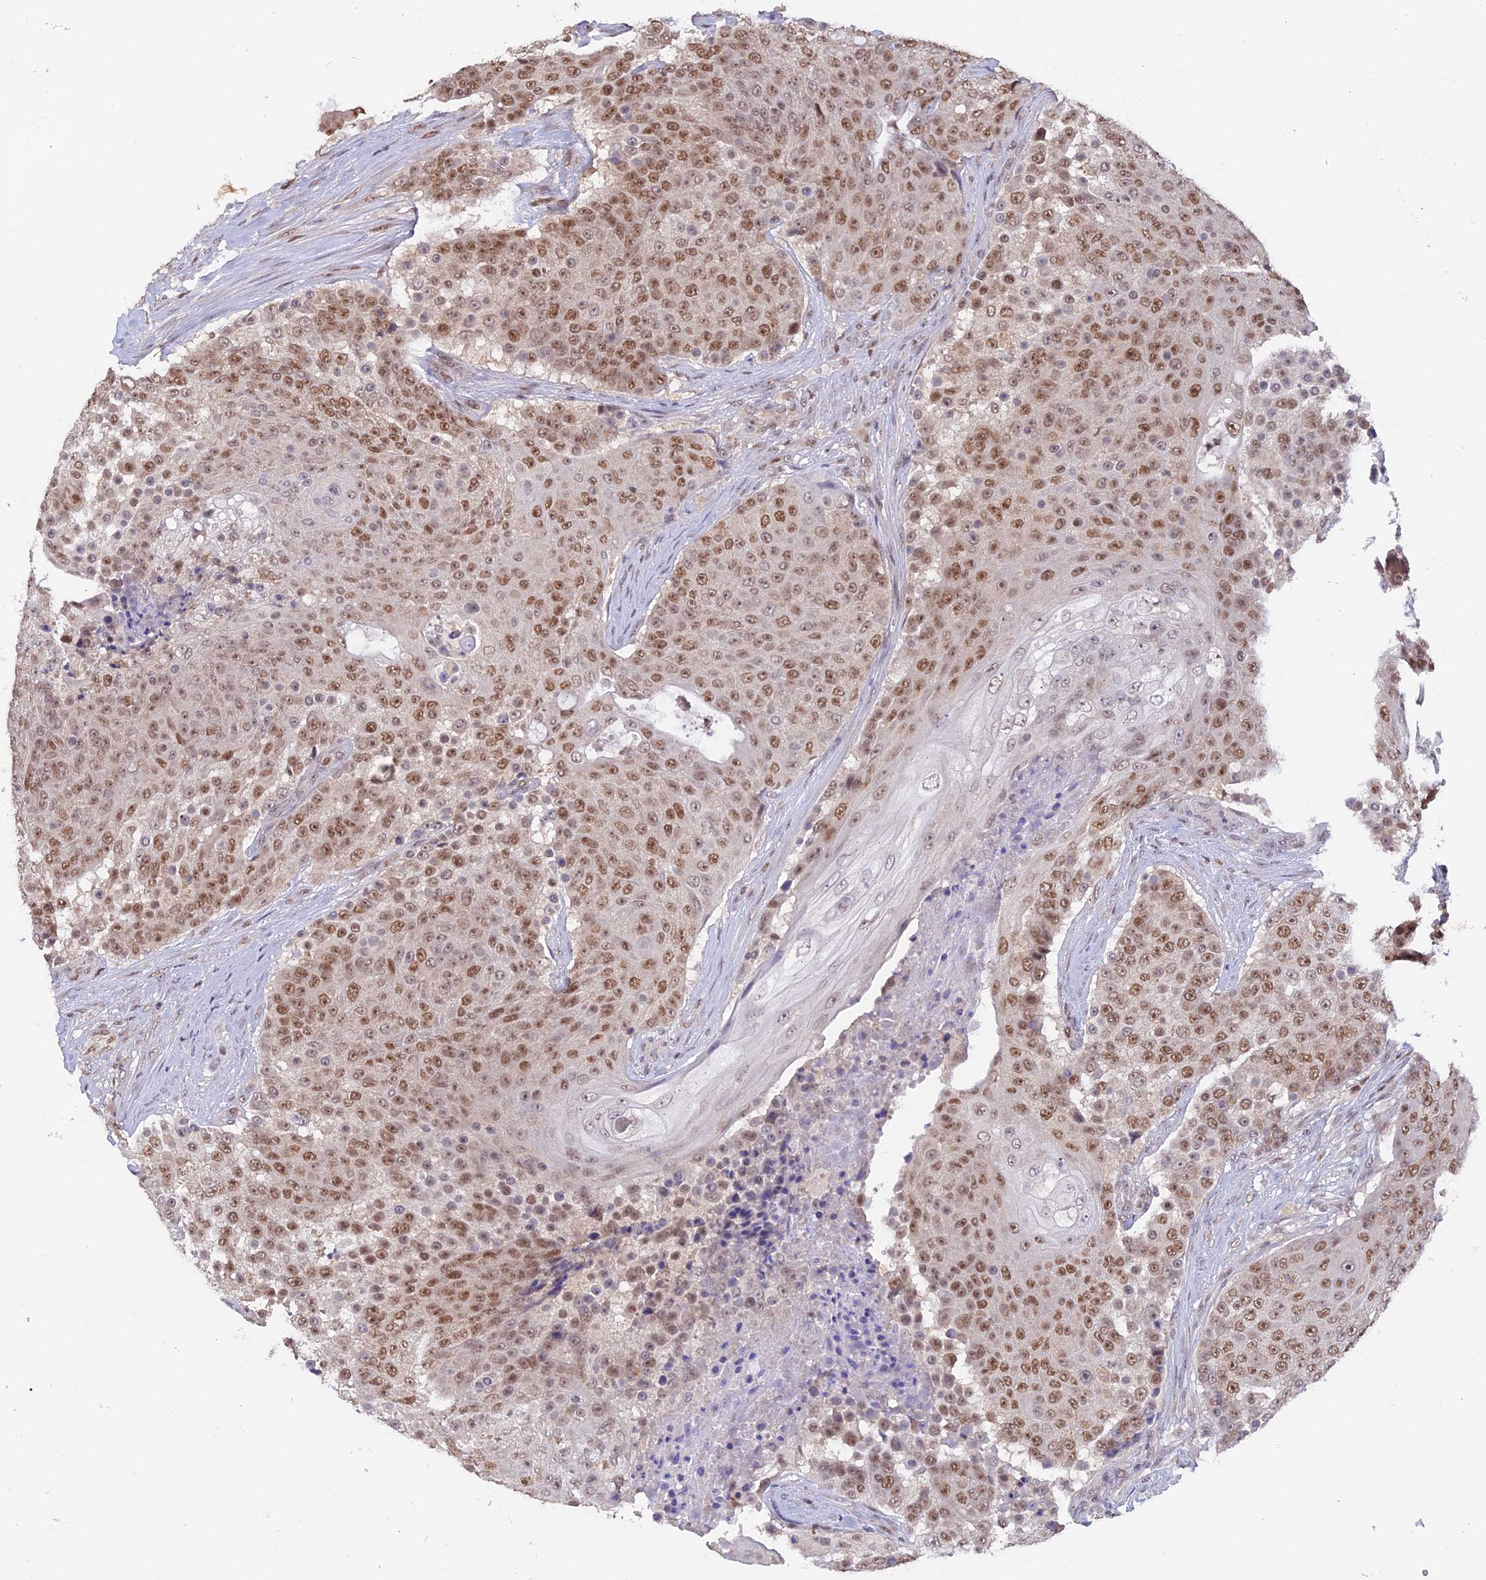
{"staining": {"intensity": "moderate", "quantity": ">75%", "location": "nuclear"}, "tissue": "urothelial cancer", "cell_type": "Tumor cells", "image_type": "cancer", "snomed": [{"axis": "morphology", "description": "Urothelial carcinoma, High grade"}, {"axis": "topography", "description": "Urinary bladder"}], "caption": "A histopathology image showing moderate nuclear positivity in approximately >75% of tumor cells in urothelial carcinoma (high-grade), as visualized by brown immunohistochemical staining.", "gene": "RFC5", "patient": {"sex": "female", "age": 63}}